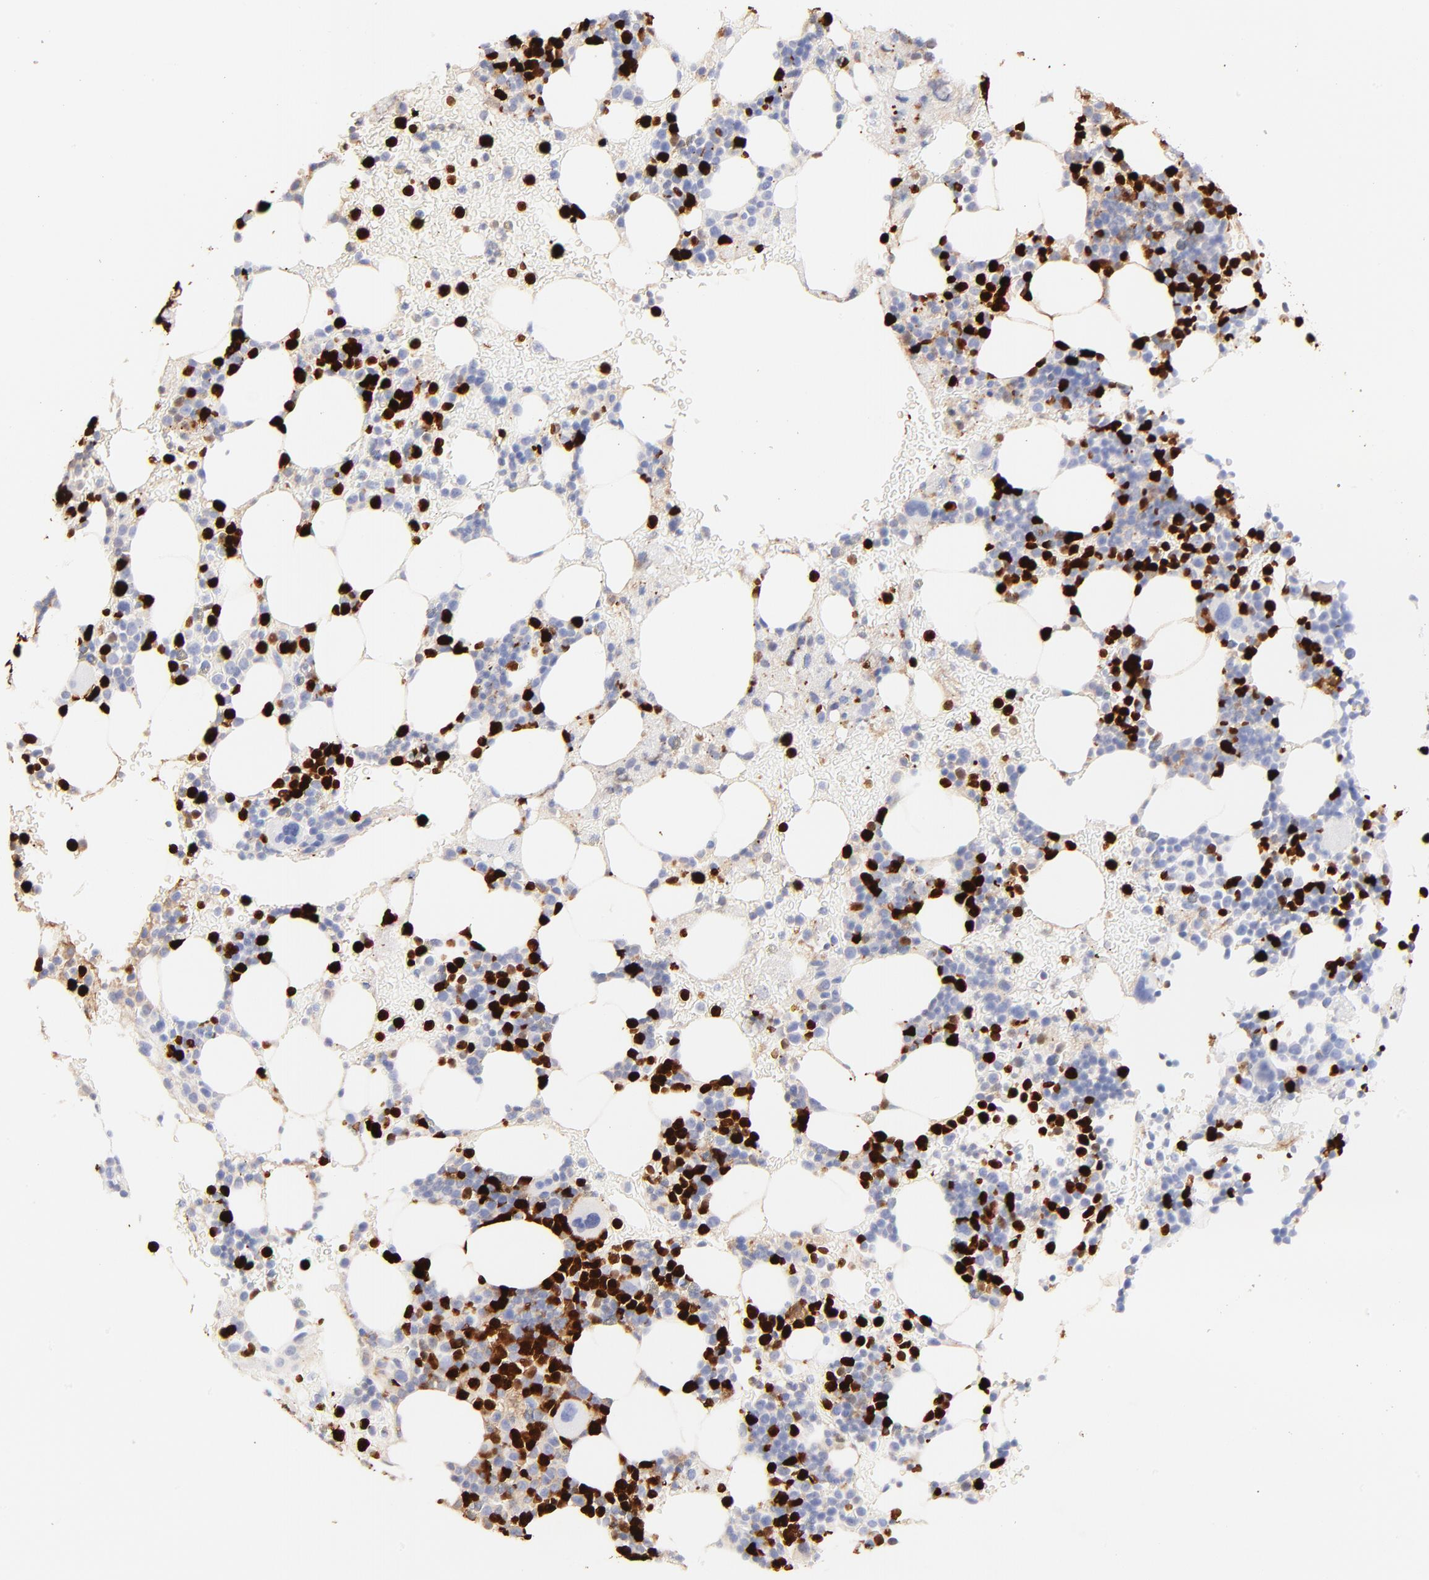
{"staining": {"intensity": "strong", "quantity": "25%-75%", "location": "cytoplasmic/membranous,nuclear"}, "tissue": "bone marrow", "cell_type": "Hematopoietic cells", "image_type": "normal", "snomed": [{"axis": "morphology", "description": "Normal tissue, NOS"}, {"axis": "topography", "description": "Bone marrow"}], "caption": "The immunohistochemical stain highlights strong cytoplasmic/membranous,nuclear staining in hematopoietic cells of benign bone marrow.", "gene": "S100A12", "patient": {"sex": "male", "age": 17}}